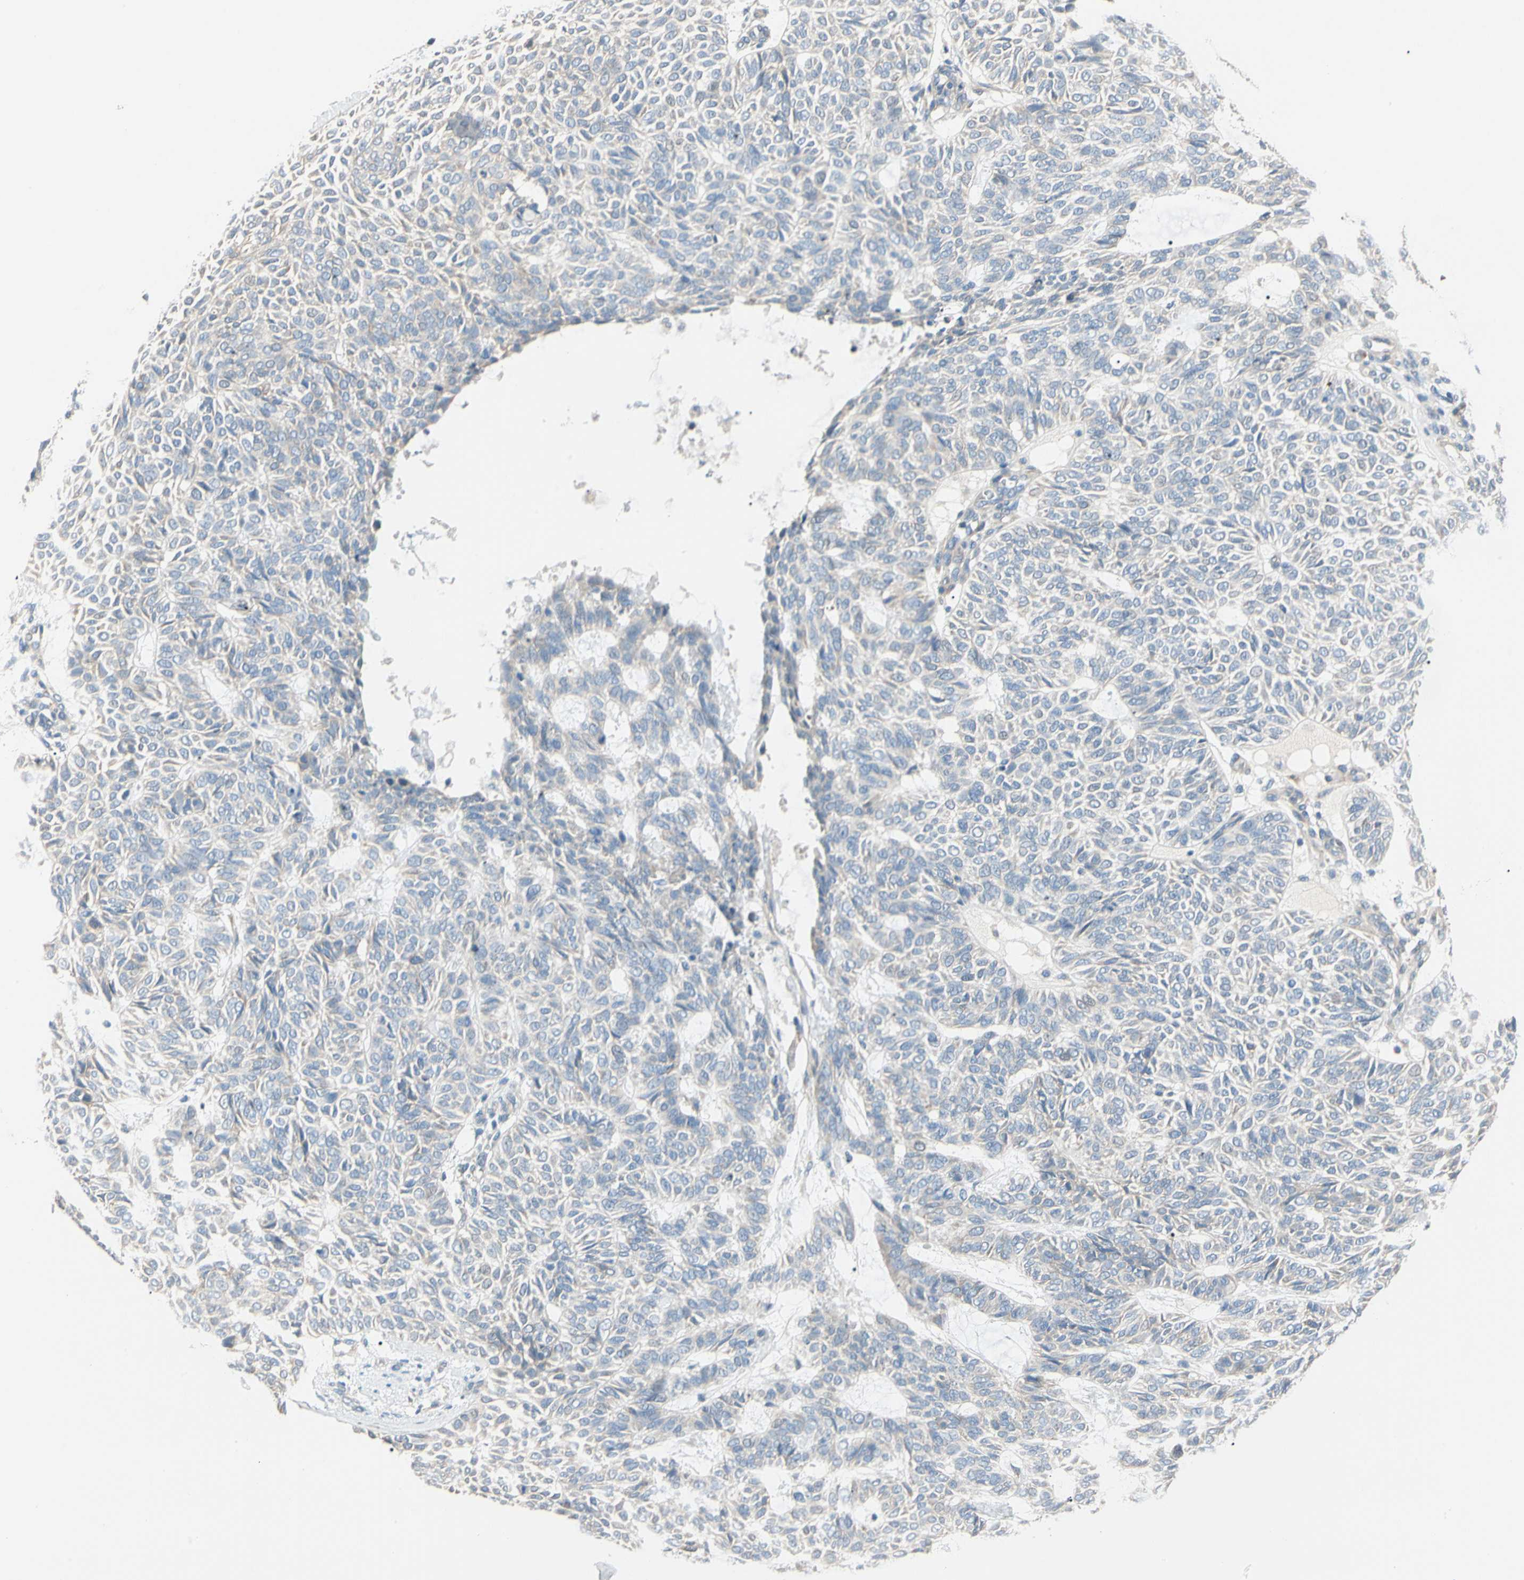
{"staining": {"intensity": "negative", "quantity": "none", "location": "none"}, "tissue": "skin cancer", "cell_type": "Tumor cells", "image_type": "cancer", "snomed": [{"axis": "morphology", "description": "Basal cell carcinoma"}, {"axis": "topography", "description": "Skin"}], "caption": "Protein analysis of skin cancer reveals no significant expression in tumor cells.", "gene": "DUSP12", "patient": {"sex": "male", "age": 87}}